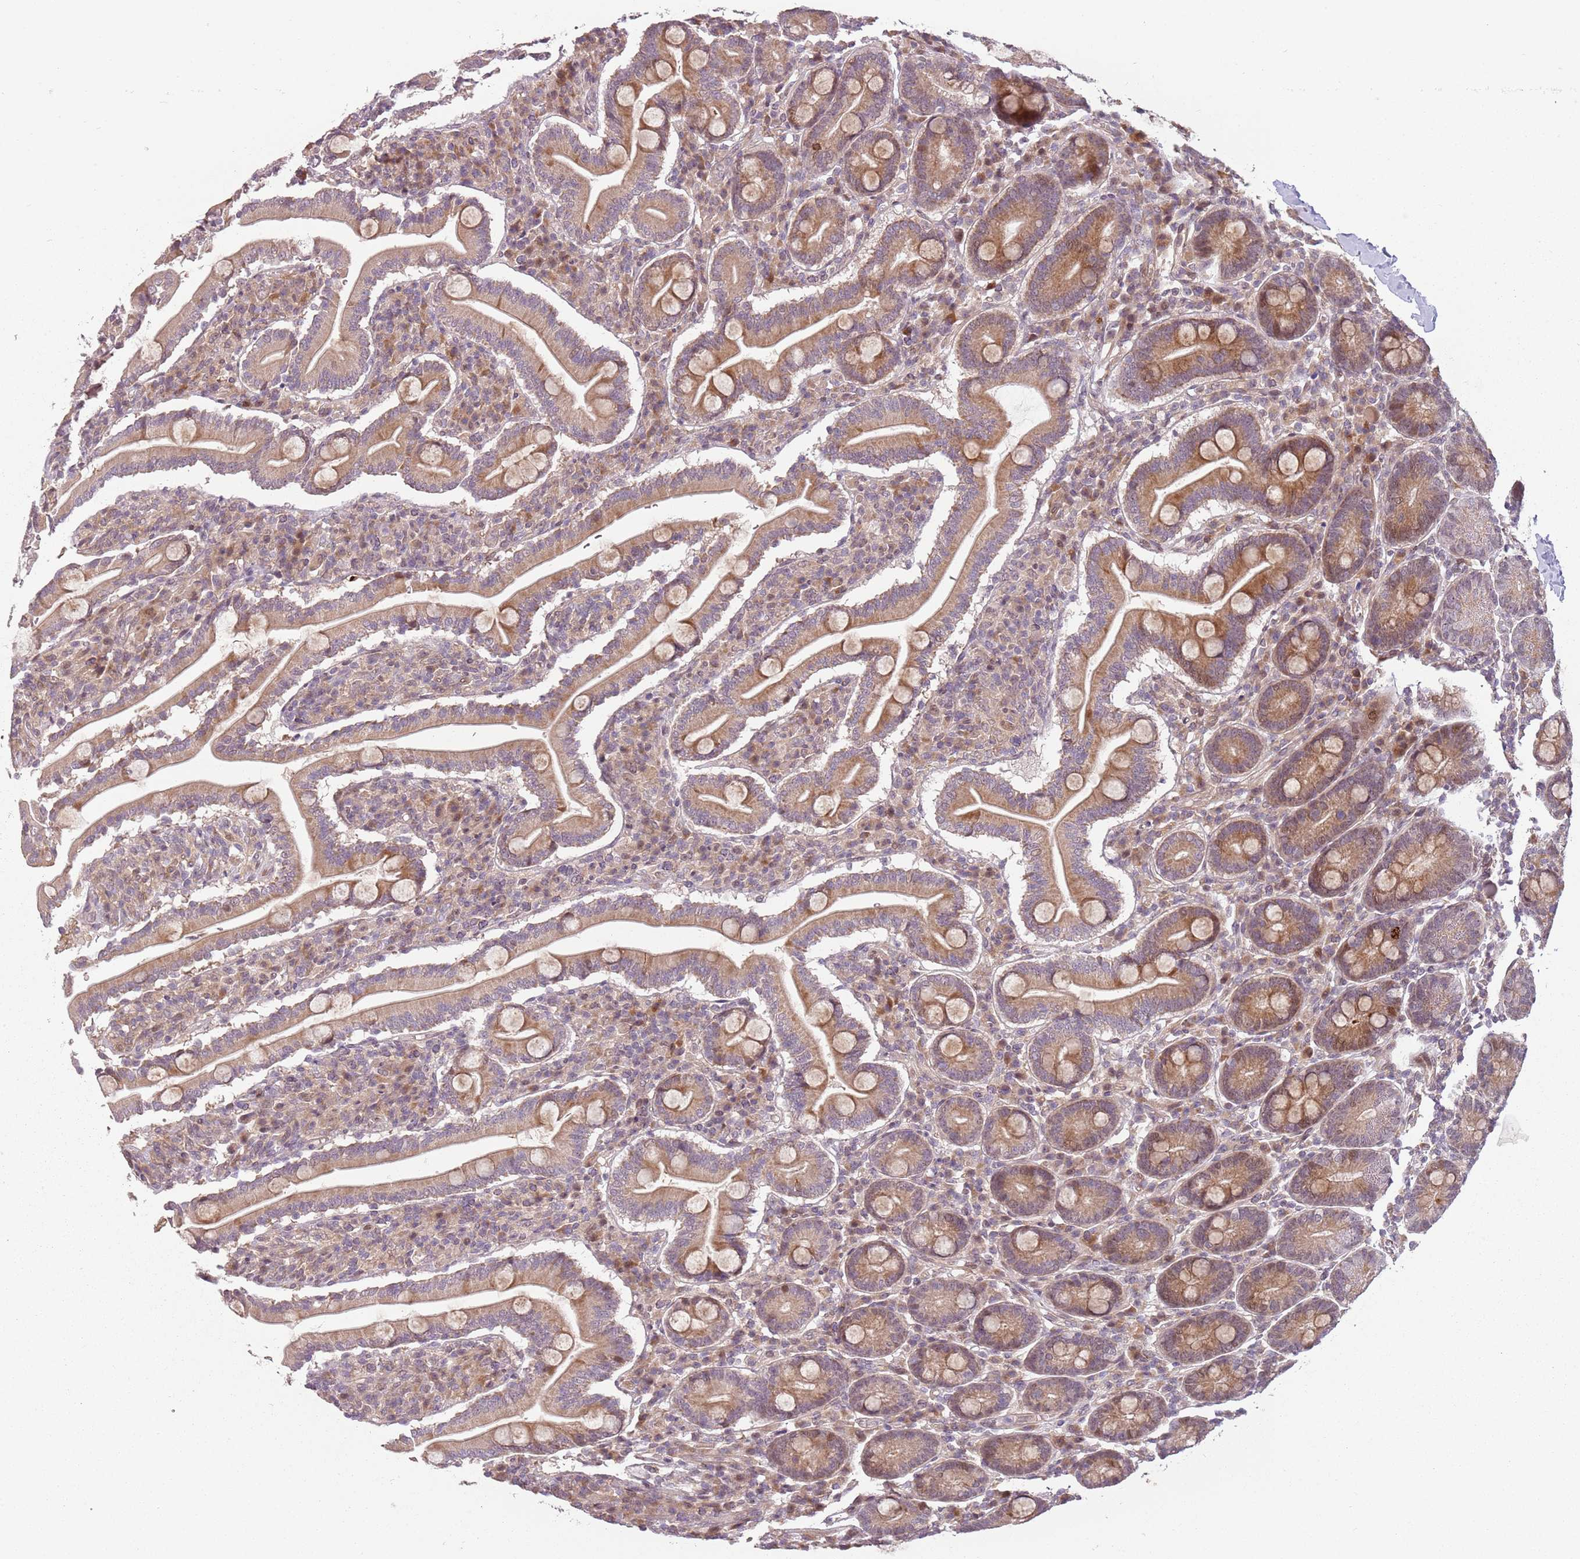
{"staining": {"intensity": "moderate", "quantity": ">75%", "location": "cytoplasmic/membranous,nuclear"}, "tissue": "duodenum", "cell_type": "Glandular cells", "image_type": "normal", "snomed": [{"axis": "morphology", "description": "Normal tissue, NOS"}, {"axis": "topography", "description": "Duodenum"}], "caption": "Duodenum stained with immunohistochemistry reveals moderate cytoplasmic/membranous,nuclear staining in about >75% of glandular cells.", "gene": "CHURC1", "patient": {"sex": "male", "age": 35}}